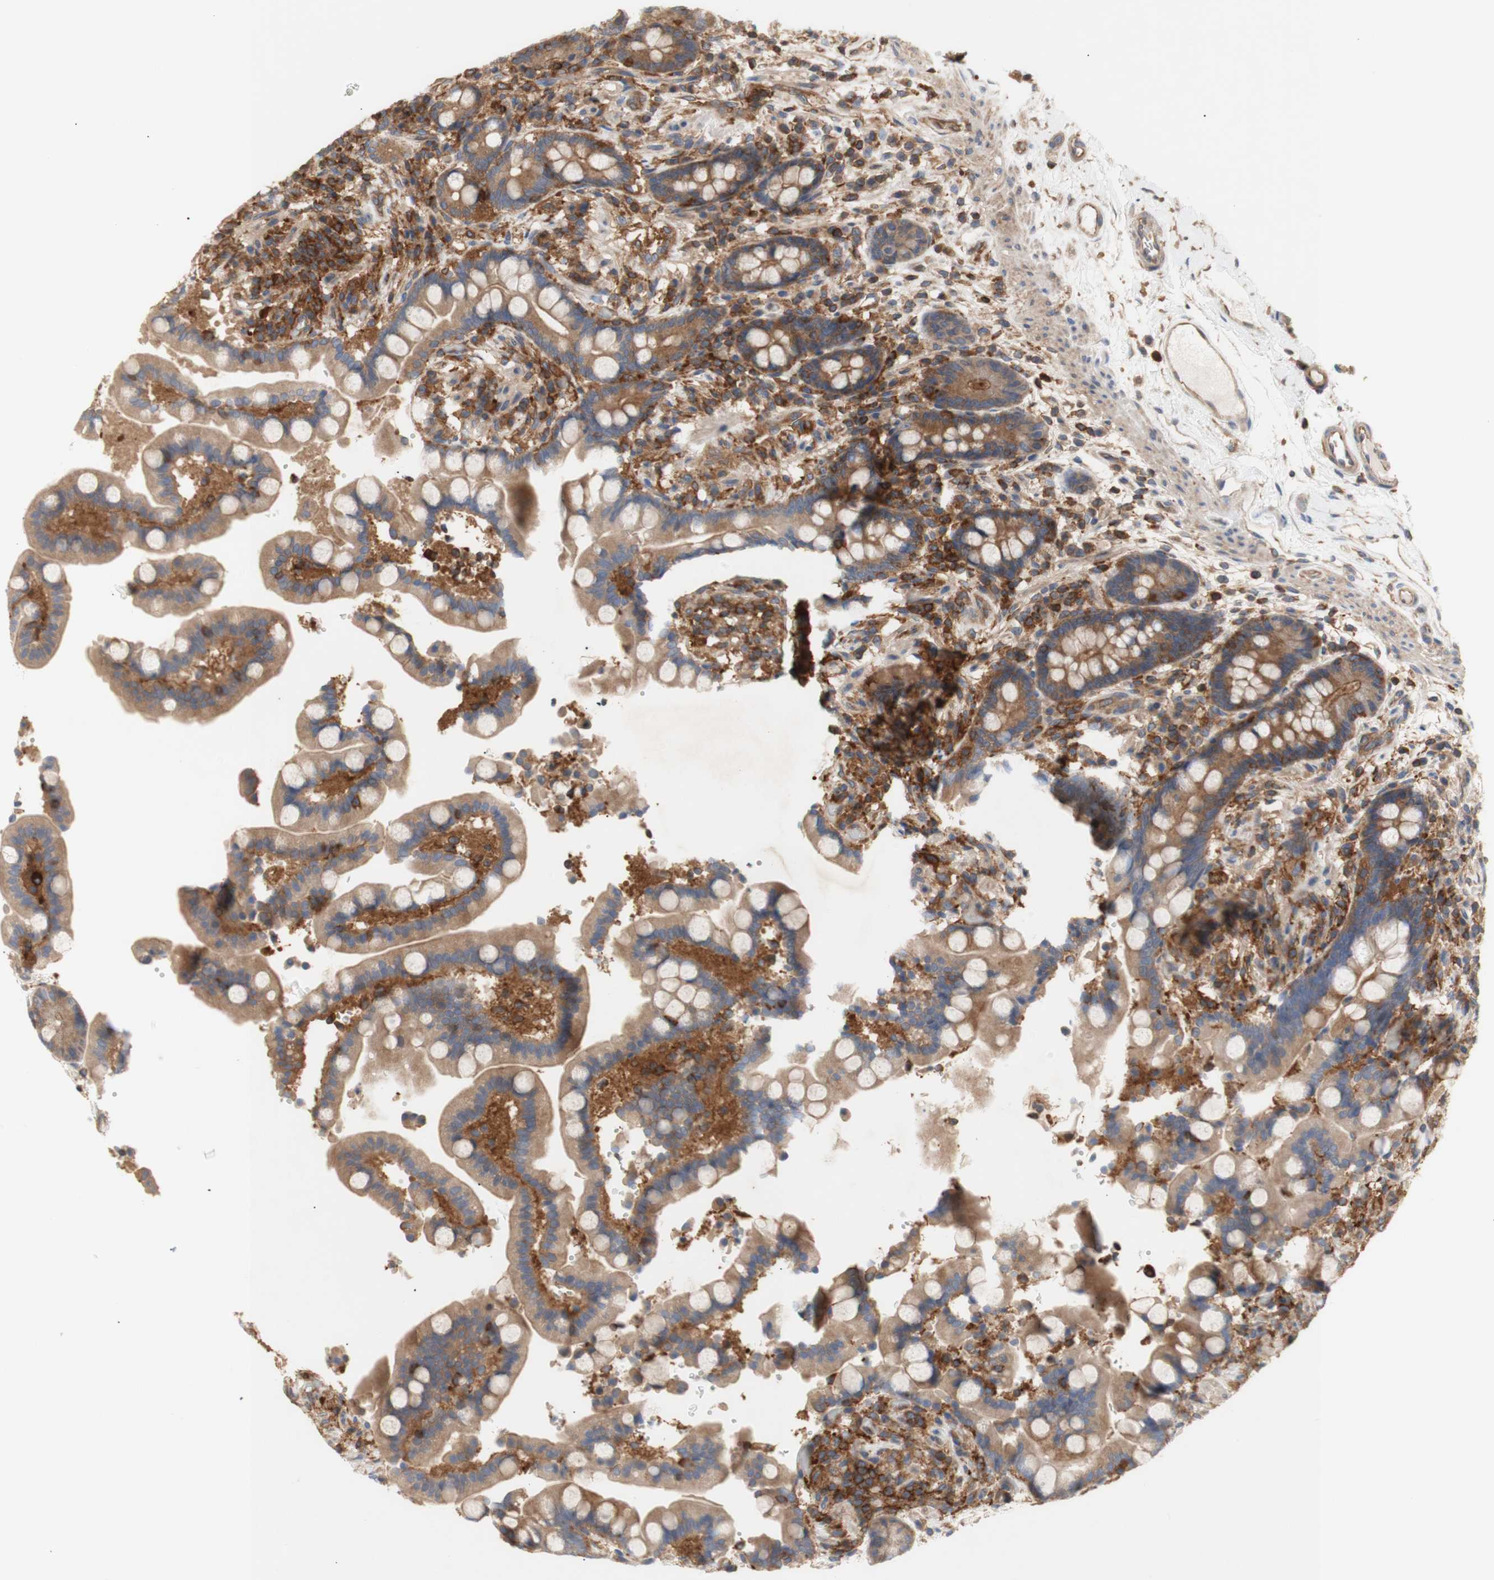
{"staining": {"intensity": "moderate", "quantity": ">75%", "location": "cytoplasmic/membranous"}, "tissue": "colon", "cell_type": "Endothelial cells", "image_type": "normal", "snomed": [{"axis": "morphology", "description": "Normal tissue, NOS"}, {"axis": "topography", "description": "Colon"}], "caption": "Immunohistochemical staining of normal colon demonstrates >75% levels of moderate cytoplasmic/membranous protein expression in about >75% of endothelial cells.", "gene": "IKBKG", "patient": {"sex": "male", "age": 73}}